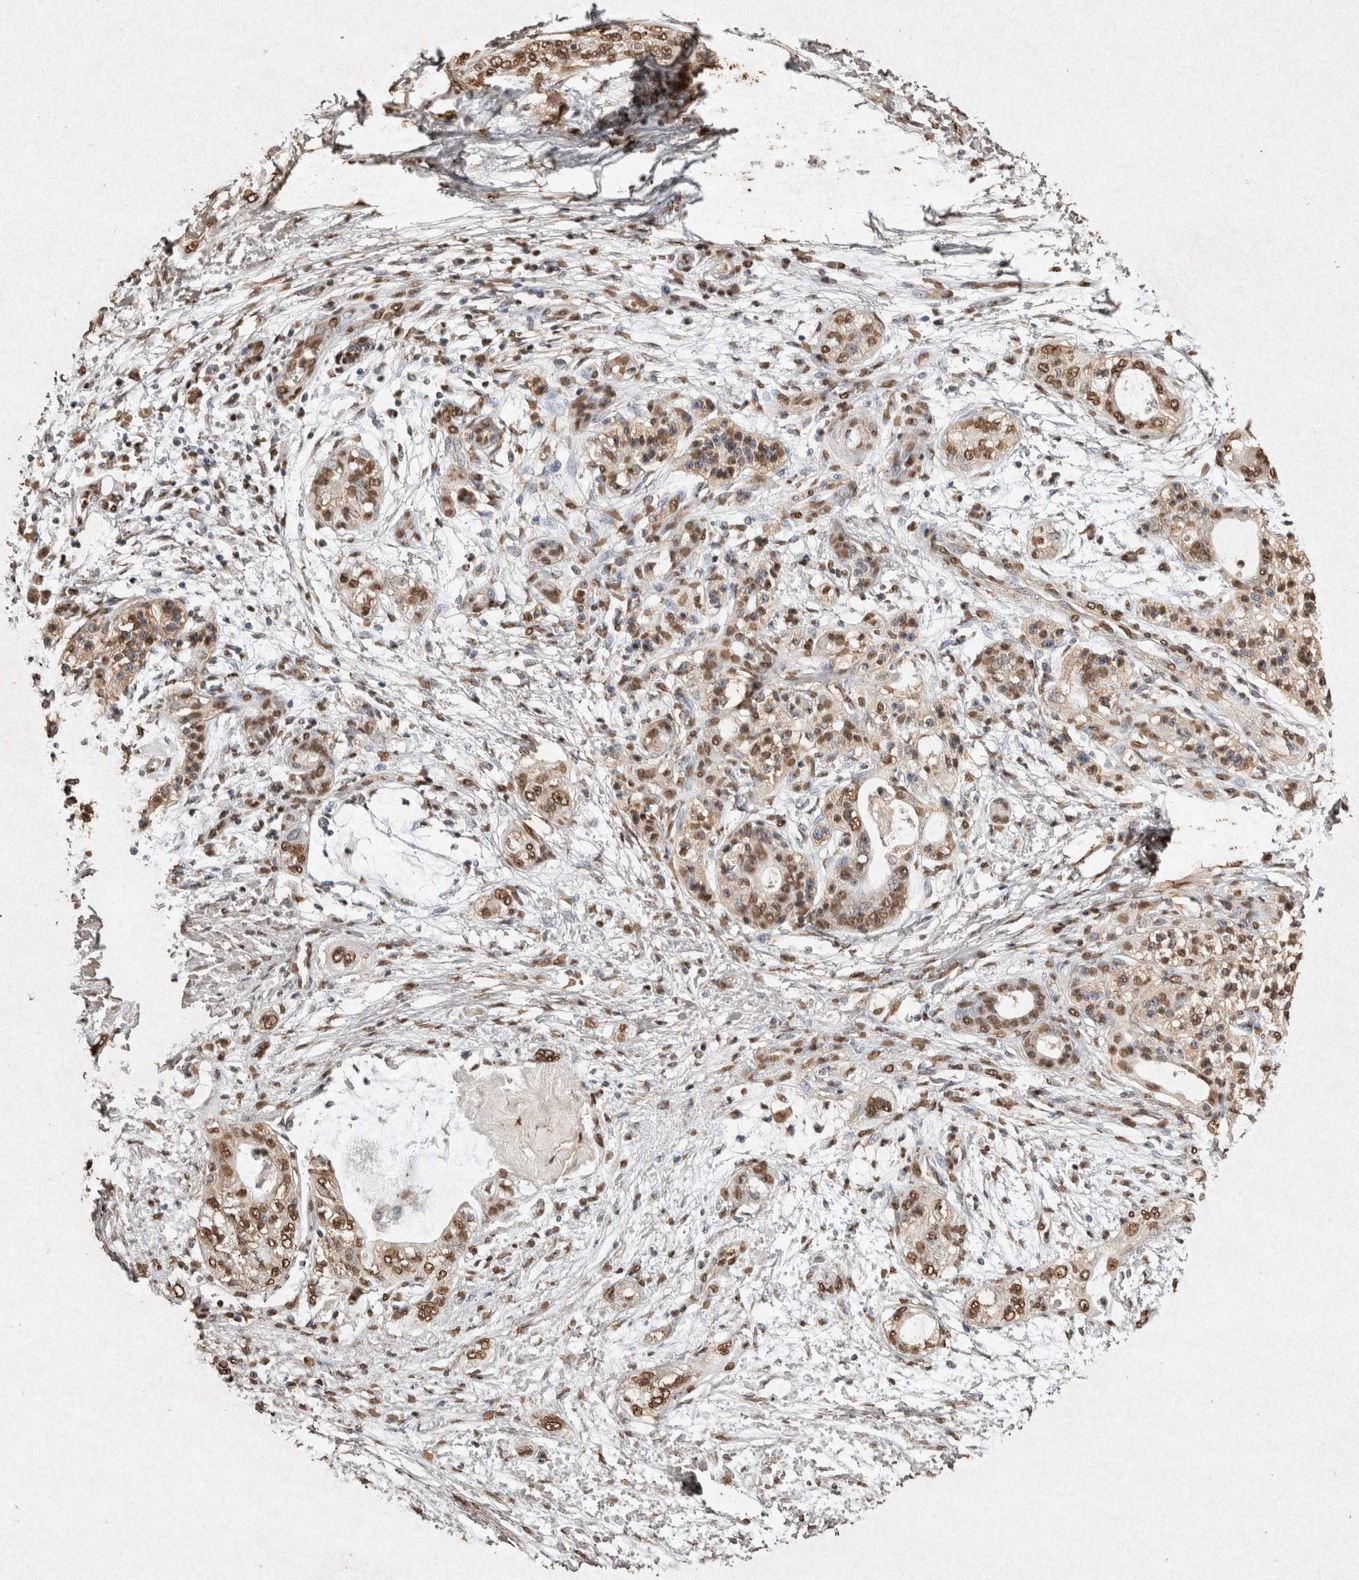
{"staining": {"intensity": "moderate", "quantity": ">75%", "location": "nuclear"}, "tissue": "pancreatic cancer", "cell_type": "Tumor cells", "image_type": "cancer", "snomed": [{"axis": "morphology", "description": "Adenocarcinoma, NOS"}, {"axis": "topography", "description": "Pancreas"}], "caption": "Pancreatic adenocarcinoma was stained to show a protein in brown. There is medium levels of moderate nuclear expression in about >75% of tumor cells. (DAB IHC with brightfield microscopy, high magnification).", "gene": "FSTL3", "patient": {"sex": "male", "age": 70}}